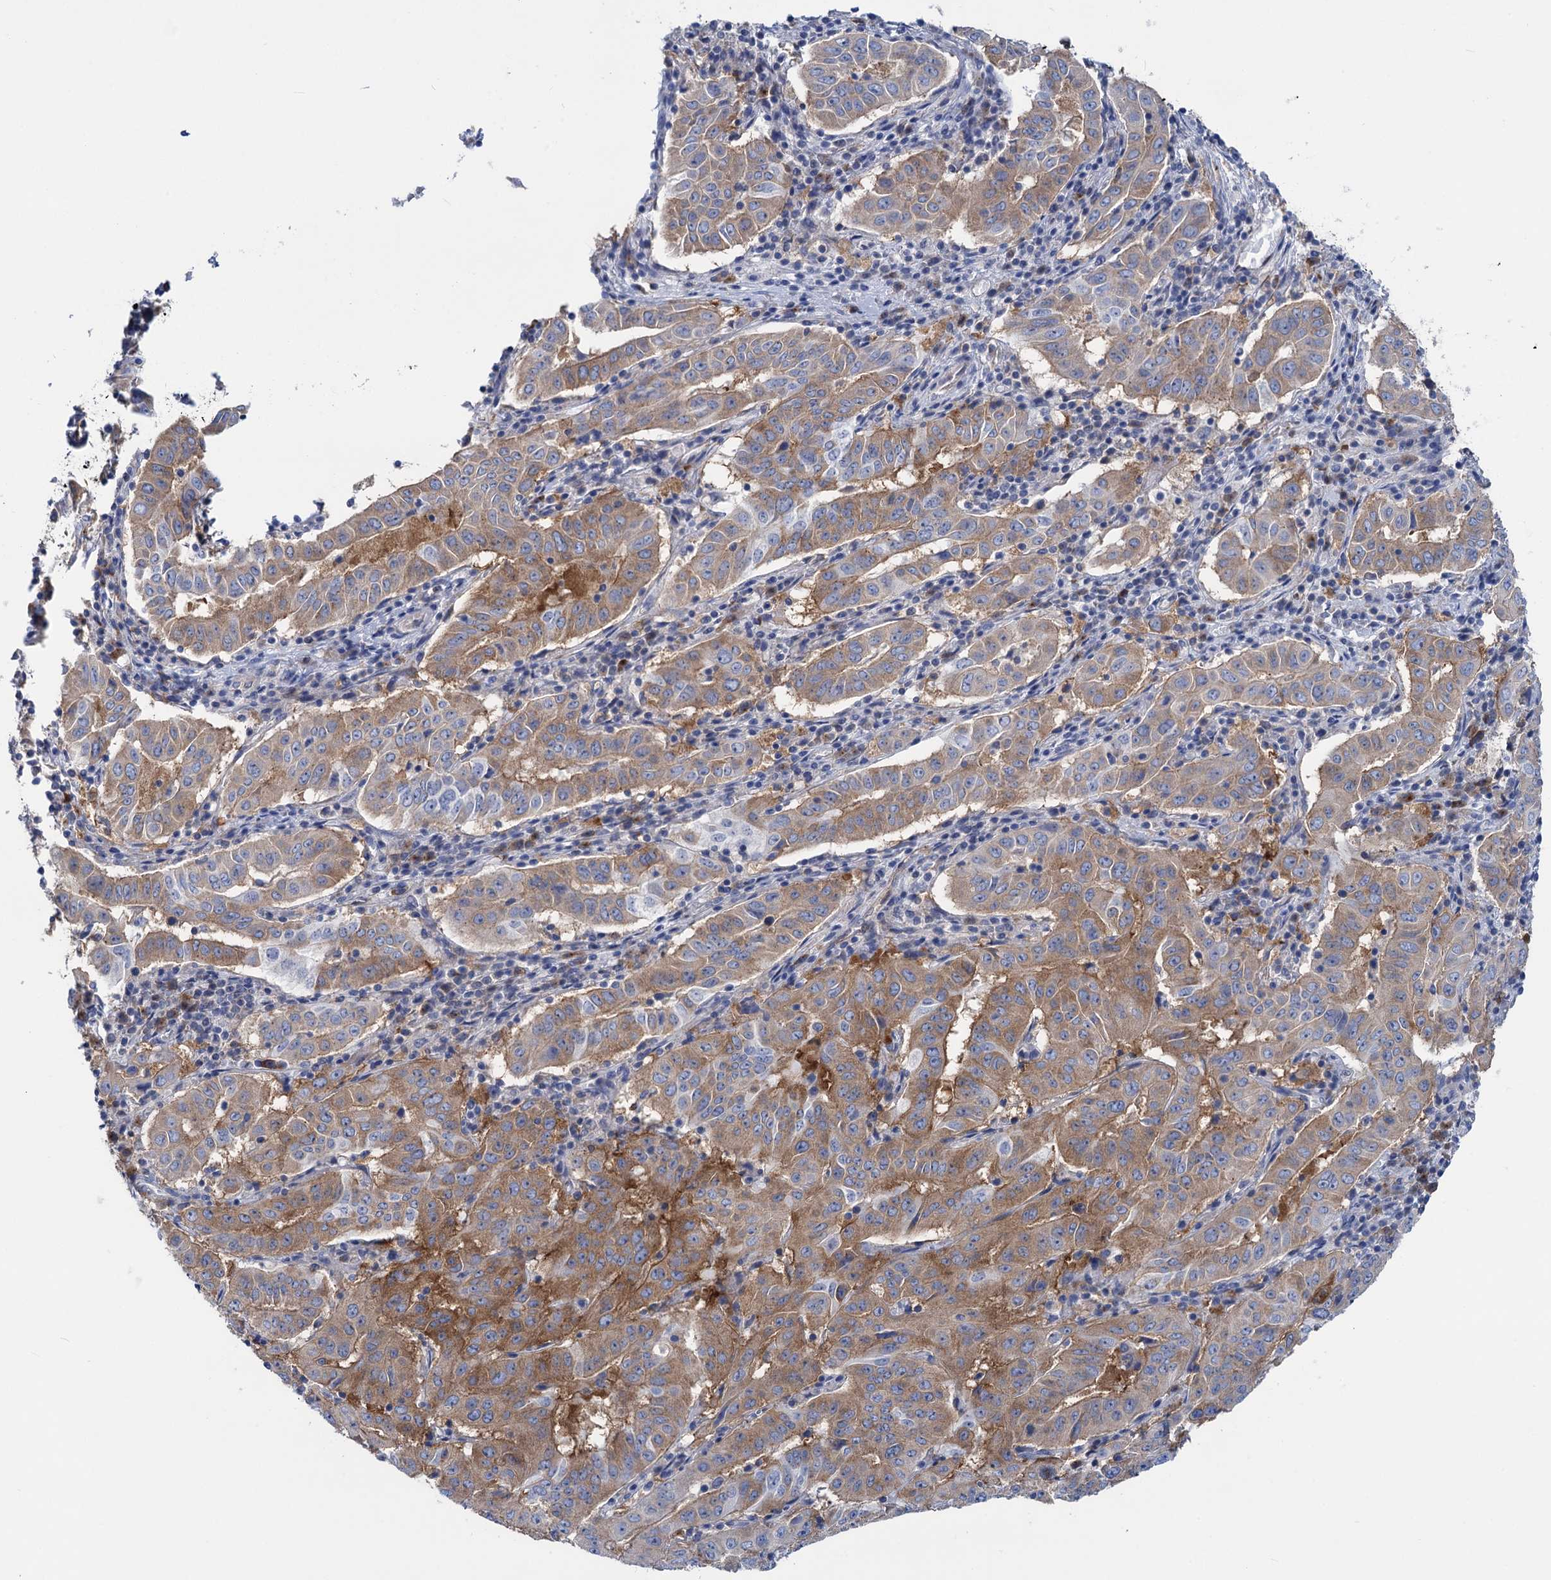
{"staining": {"intensity": "moderate", "quantity": ">75%", "location": "cytoplasmic/membranous"}, "tissue": "pancreatic cancer", "cell_type": "Tumor cells", "image_type": "cancer", "snomed": [{"axis": "morphology", "description": "Adenocarcinoma, NOS"}, {"axis": "topography", "description": "Pancreas"}], "caption": "There is medium levels of moderate cytoplasmic/membranous expression in tumor cells of adenocarcinoma (pancreatic), as demonstrated by immunohistochemical staining (brown color).", "gene": "ZNRD2", "patient": {"sex": "male", "age": 63}}